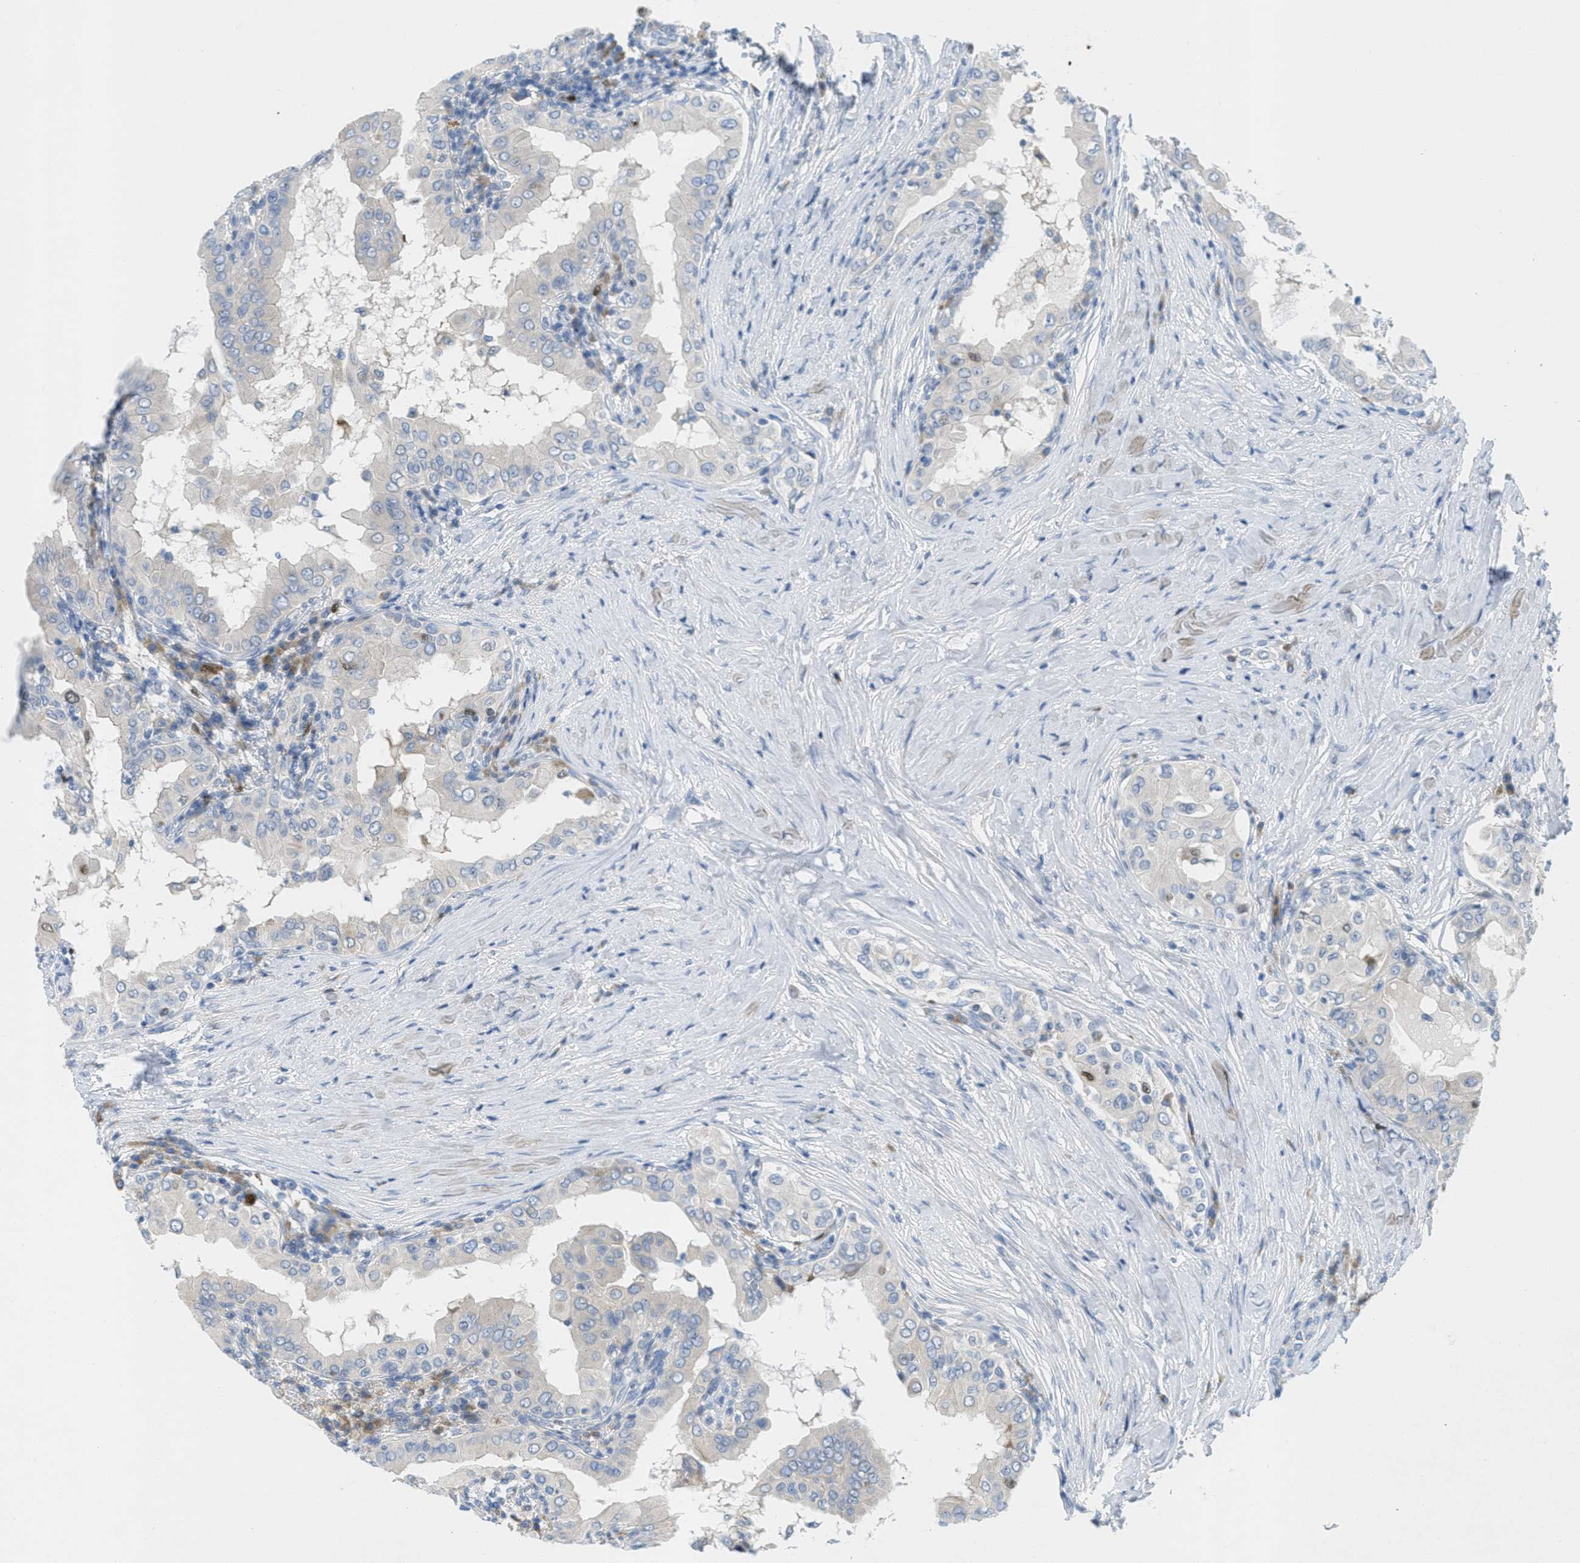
{"staining": {"intensity": "weak", "quantity": "<25%", "location": "cytoplasmic/membranous"}, "tissue": "thyroid cancer", "cell_type": "Tumor cells", "image_type": "cancer", "snomed": [{"axis": "morphology", "description": "Papillary adenocarcinoma, NOS"}, {"axis": "topography", "description": "Thyroid gland"}], "caption": "This is an IHC histopathology image of human thyroid papillary adenocarcinoma. There is no staining in tumor cells.", "gene": "ORC6", "patient": {"sex": "male", "age": 33}}